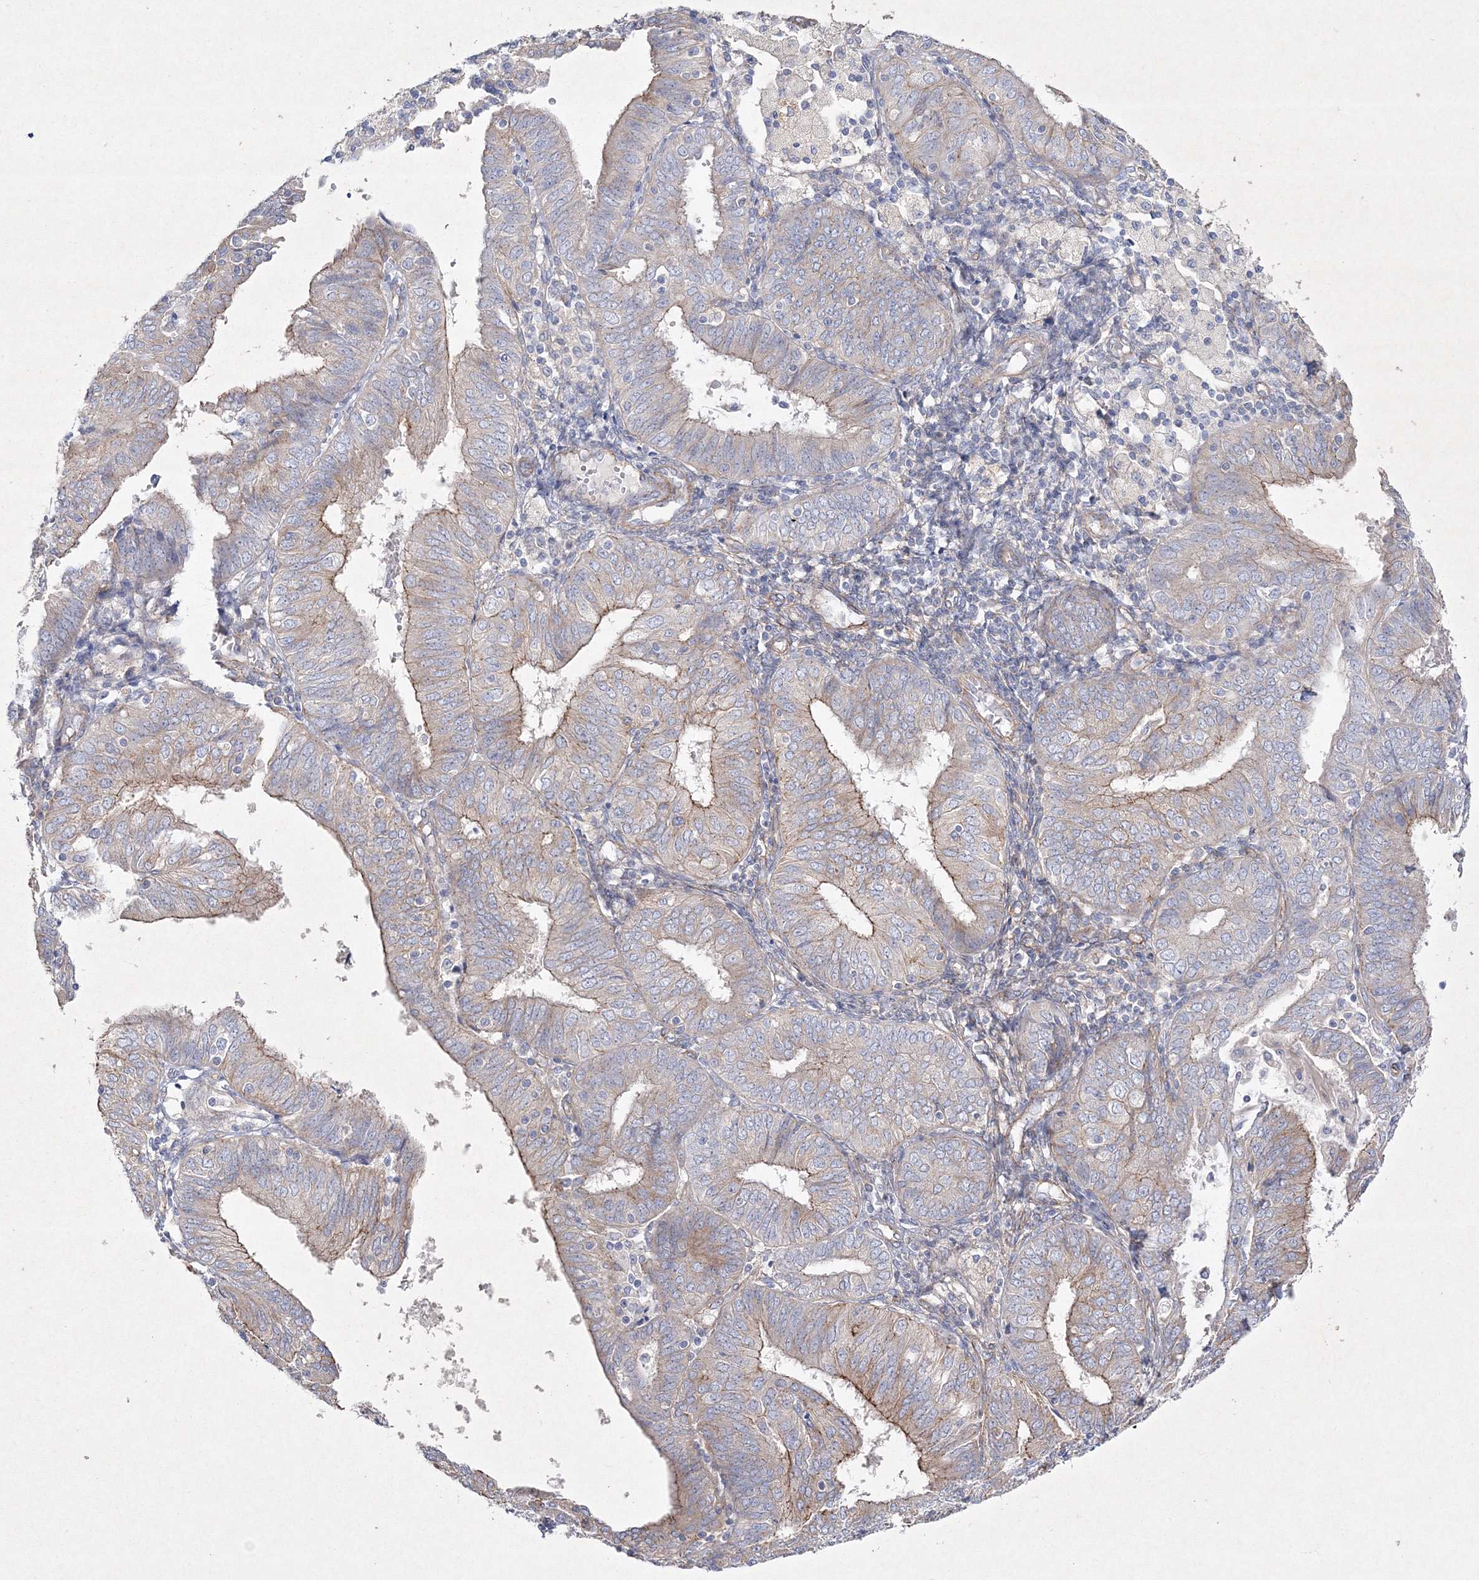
{"staining": {"intensity": "moderate", "quantity": "25%-75%", "location": "cytoplasmic/membranous"}, "tissue": "endometrial cancer", "cell_type": "Tumor cells", "image_type": "cancer", "snomed": [{"axis": "morphology", "description": "Adenocarcinoma, NOS"}, {"axis": "topography", "description": "Endometrium"}], "caption": "IHC of human adenocarcinoma (endometrial) displays medium levels of moderate cytoplasmic/membranous expression in approximately 25%-75% of tumor cells. Using DAB (3,3'-diaminobenzidine) (brown) and hematoxylin (blue) stains, captured at high magnification using brightfield microscopy.", "gene": "NAA40", "patient": {"sex": "female", "age": 58}}